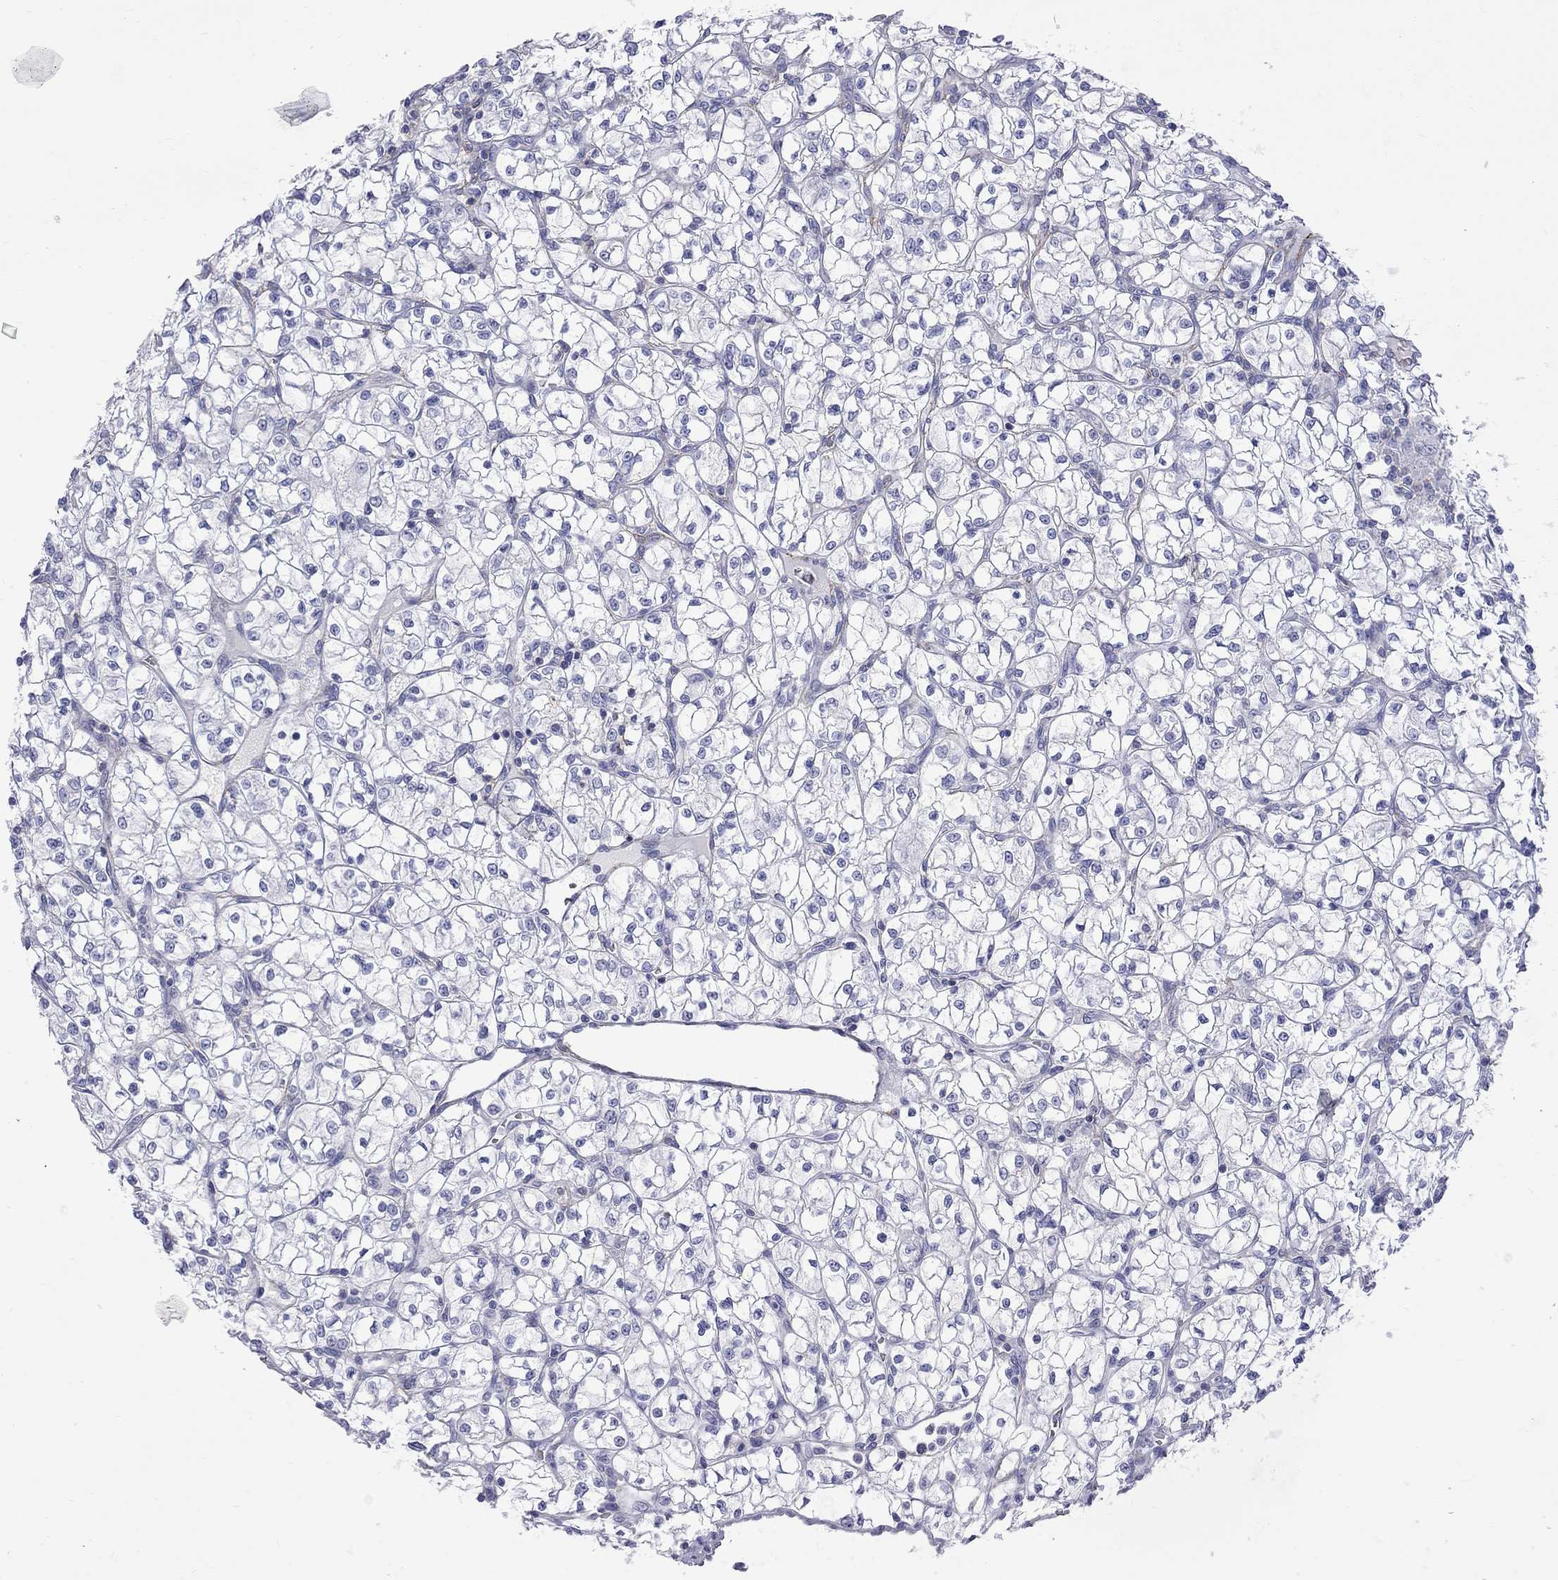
{"staining": {"intensity": "negative", "quantity": "none", "location": "none"}, "tissue": "renal cancer", "cell_type": "Tumor cells", "image_type": "cancer", "snomed": [{"axis": "morphology", "description": "Adenocarcinoma, NOS"}, {"axis": "topography", "description": "Kidney"}], "caption": "High power microscopy image of an immunohistochemistry (IHC) photomicrograph of renal cancer, revealing no significant staining in tumor cells.", "gene": "S100A3", "patient": {"sex": "female", "age": 64}}